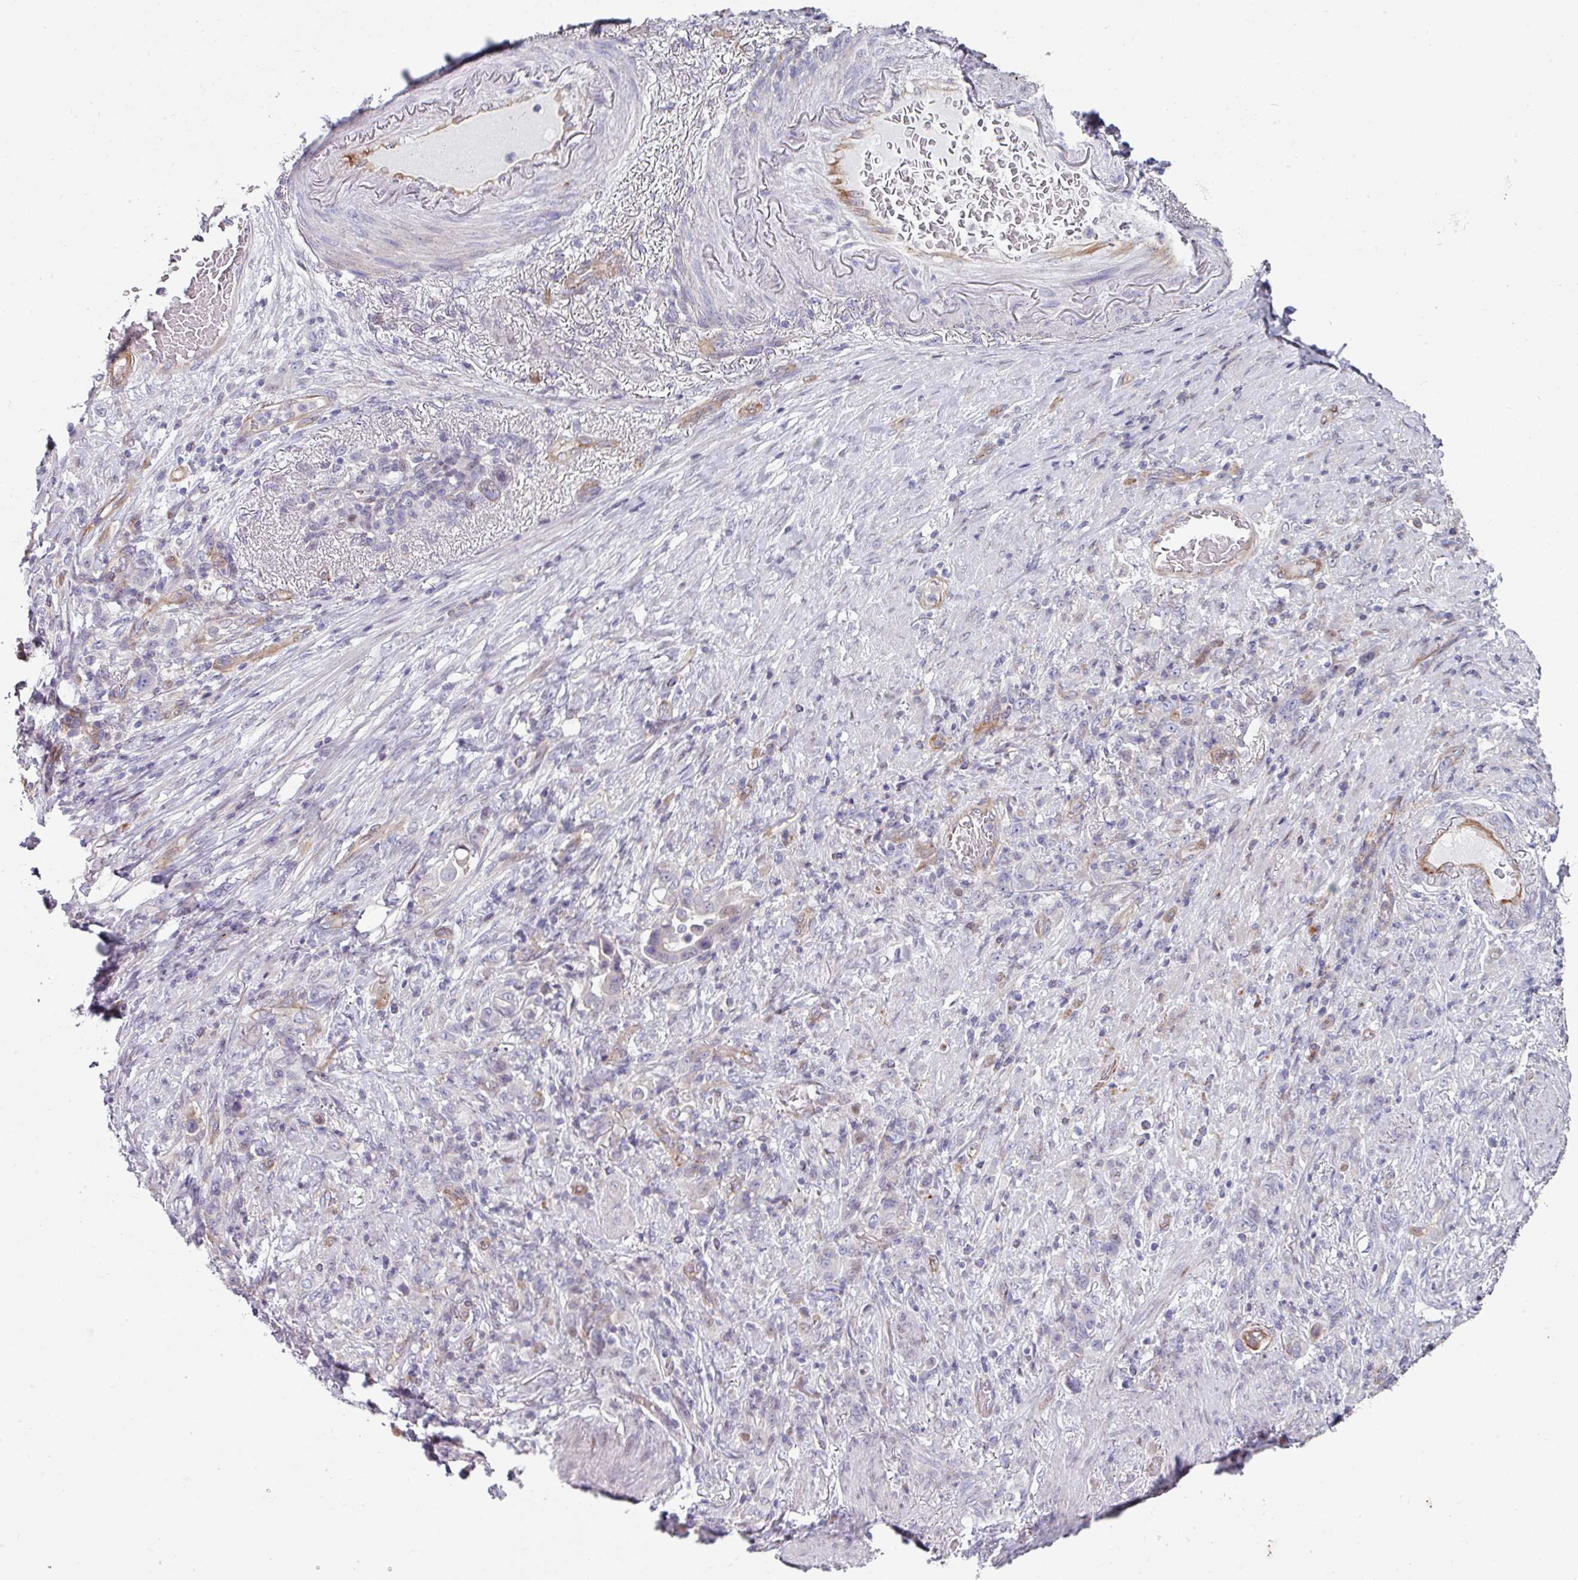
{"staining": {"intensity": "negative", "quantity": "none", "location": "none"}, "tissue": "stomach cancer", "cell_type": "Tumor cells", "image_type": "cancer", "snomed": [{"axis": "morphology", "description": "Adenocarcinoma, NOS"}, {"axis": "topography", "description": "Stomach"}], "caption": "An image of stomach cancer stained for a protein exhibits no brown staining in tumor cells.", "gene": "ANO9", "patient": {"sex": "female", "age": 79}}